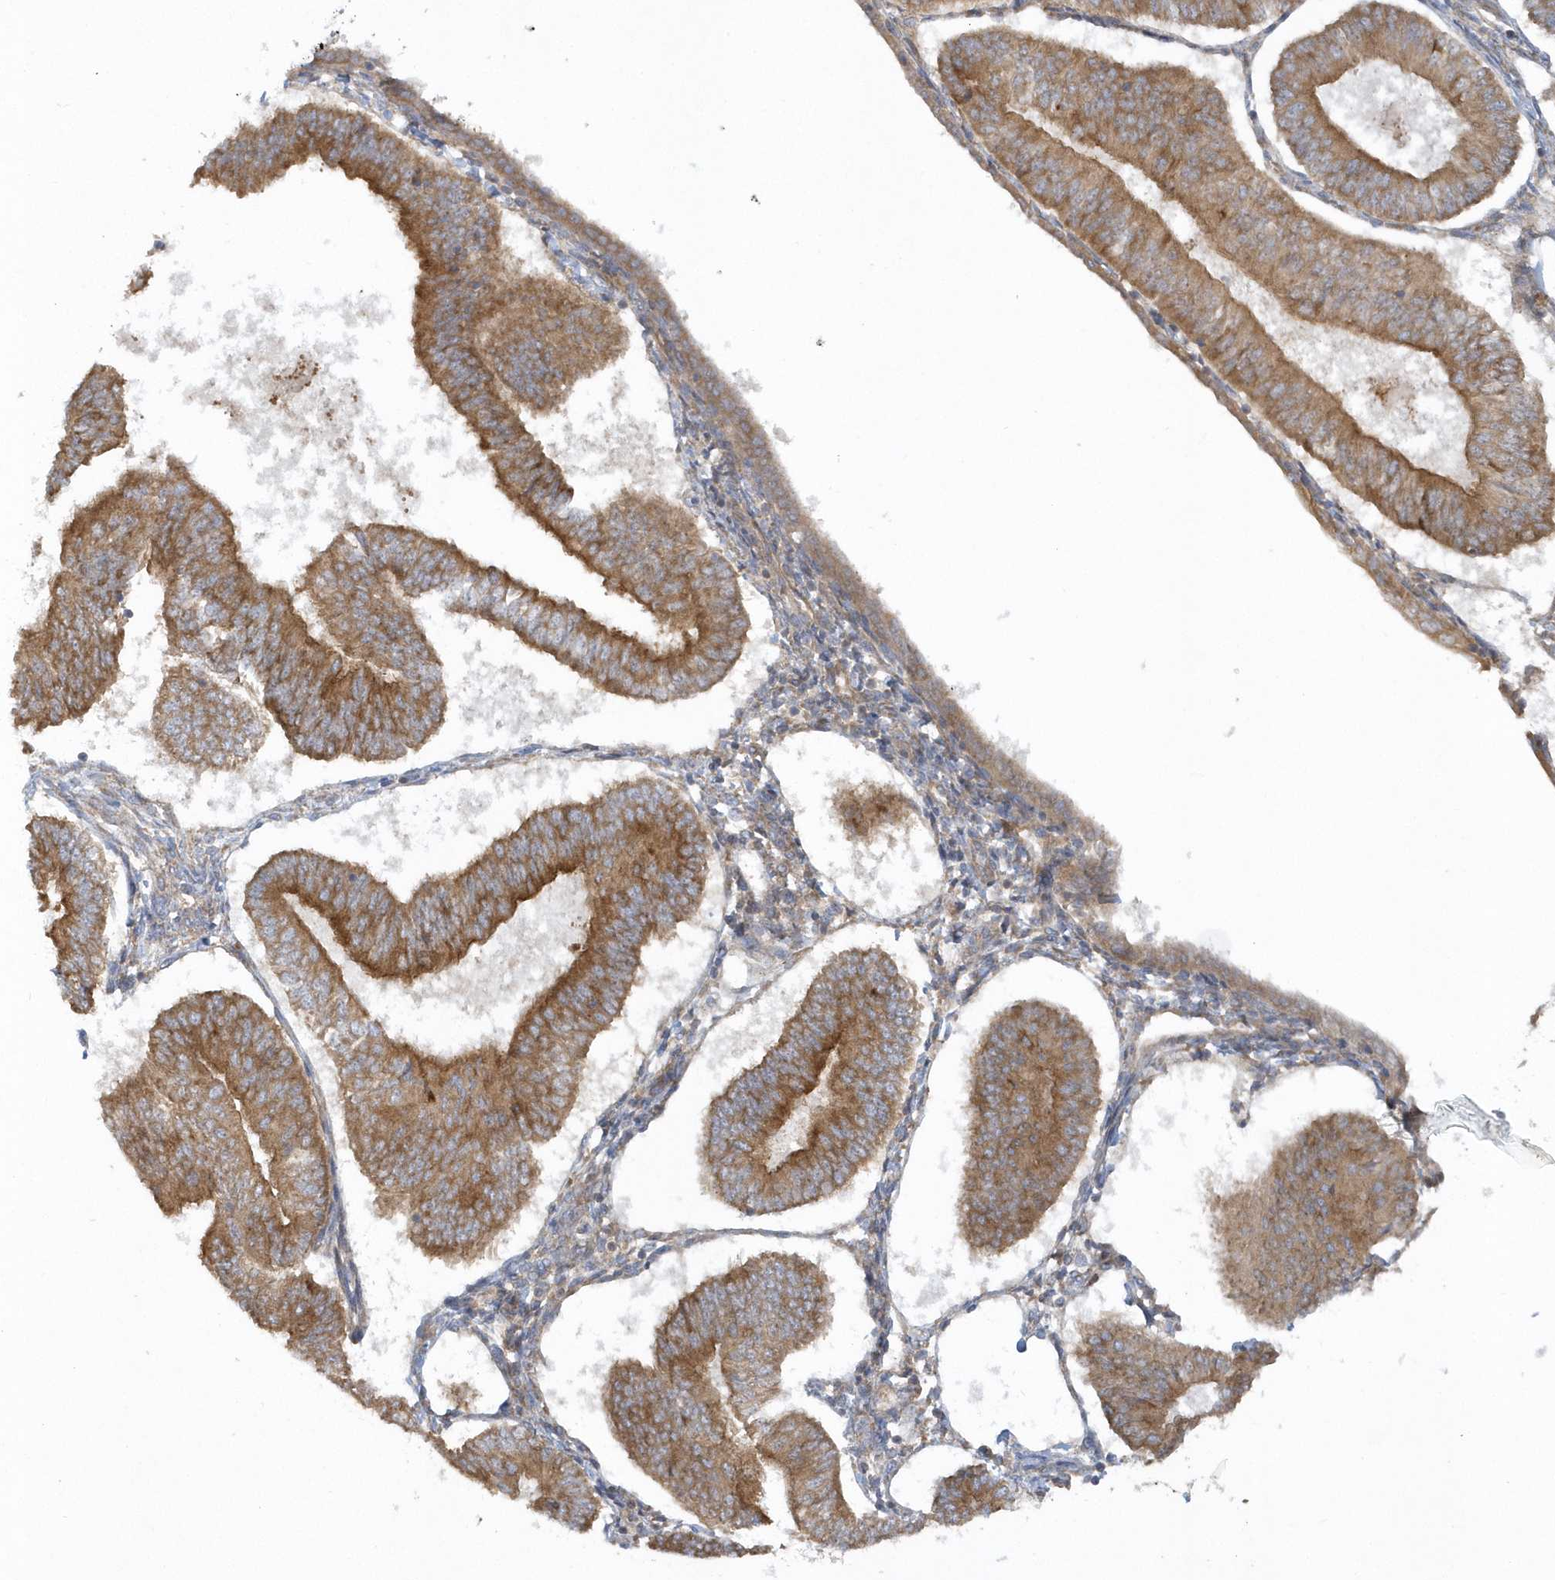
{"staining": {"intensity": "moderate", "quantity": ">75%", "location": "cytoplasmic/membranous"}, "tissue": "endometrial cancer", "cell_type": "Tumor cells", "image_type": "cancer", "snomed": [{"axis": "morphology", "description": "Adenocarcinoma, NOS"}, {"axis": "topography", "description": "Endometrium"}], "caption": "Endometrial cancer (adenocarcinoma) tissue reveals moderate cytoplasmic/membranous expression in about >75% of tumor cells, visualized by immunohistochemistry.", "gene": "CNOT10", "patient": {"sex": "female", "age": 58}}